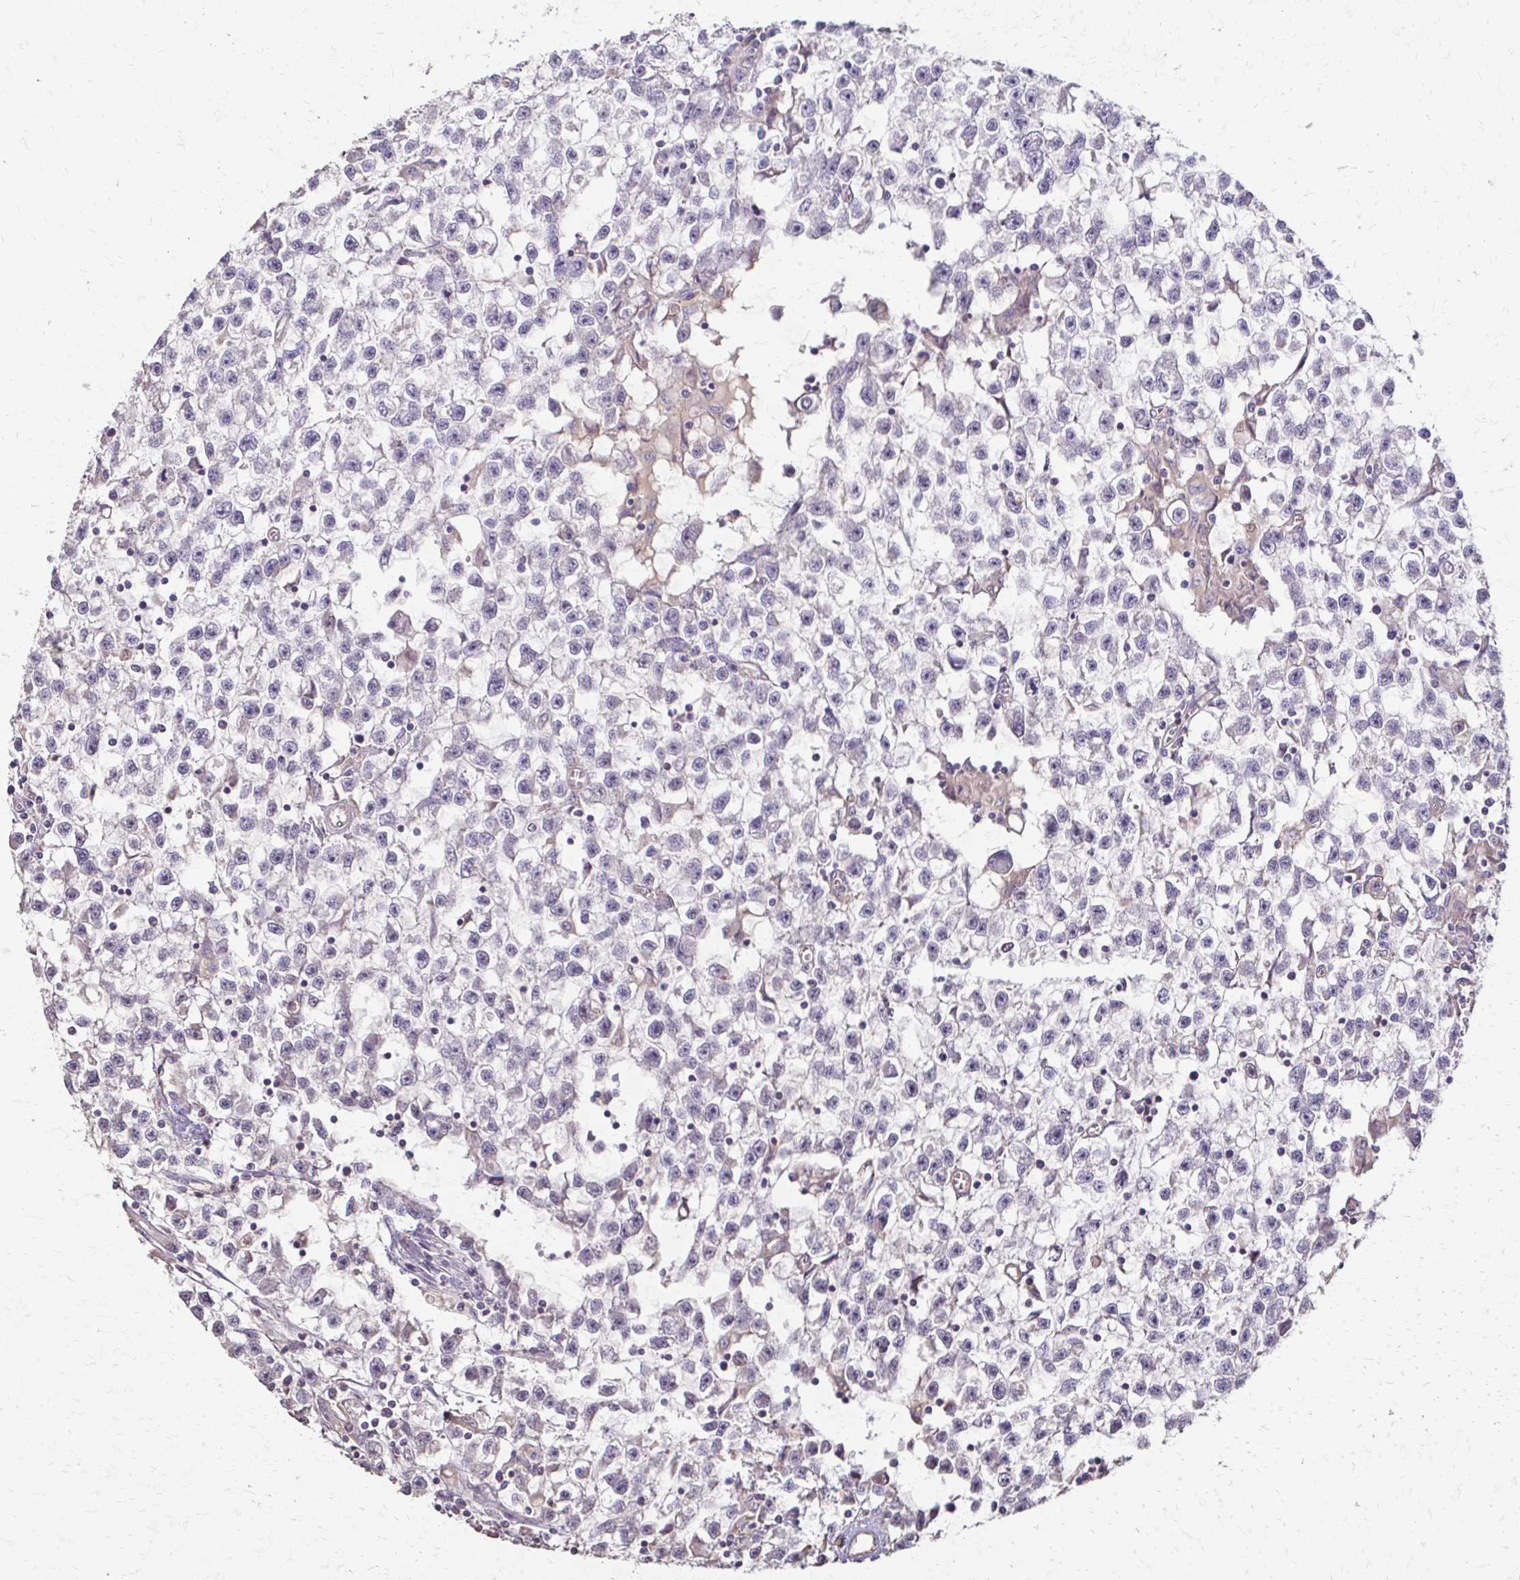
{"staining": {"intensity": "negative", "quantity": "none", "location": "none"}, "tissue": "testis cancer", "cell_type": "Tumor cells", "image_type": "cancer", "snomed": [{"axis": "morphology", "description": "Seminoma, NOS"}, {"axis": "topography", "description": "Testis"}], "caption": "This is an immunohistochemistry photomicrograph of seminoma (testis). There is no staining in tumor cells.", "gene": "IL18BP", "patient": {"sex": "male", "age": 31}}